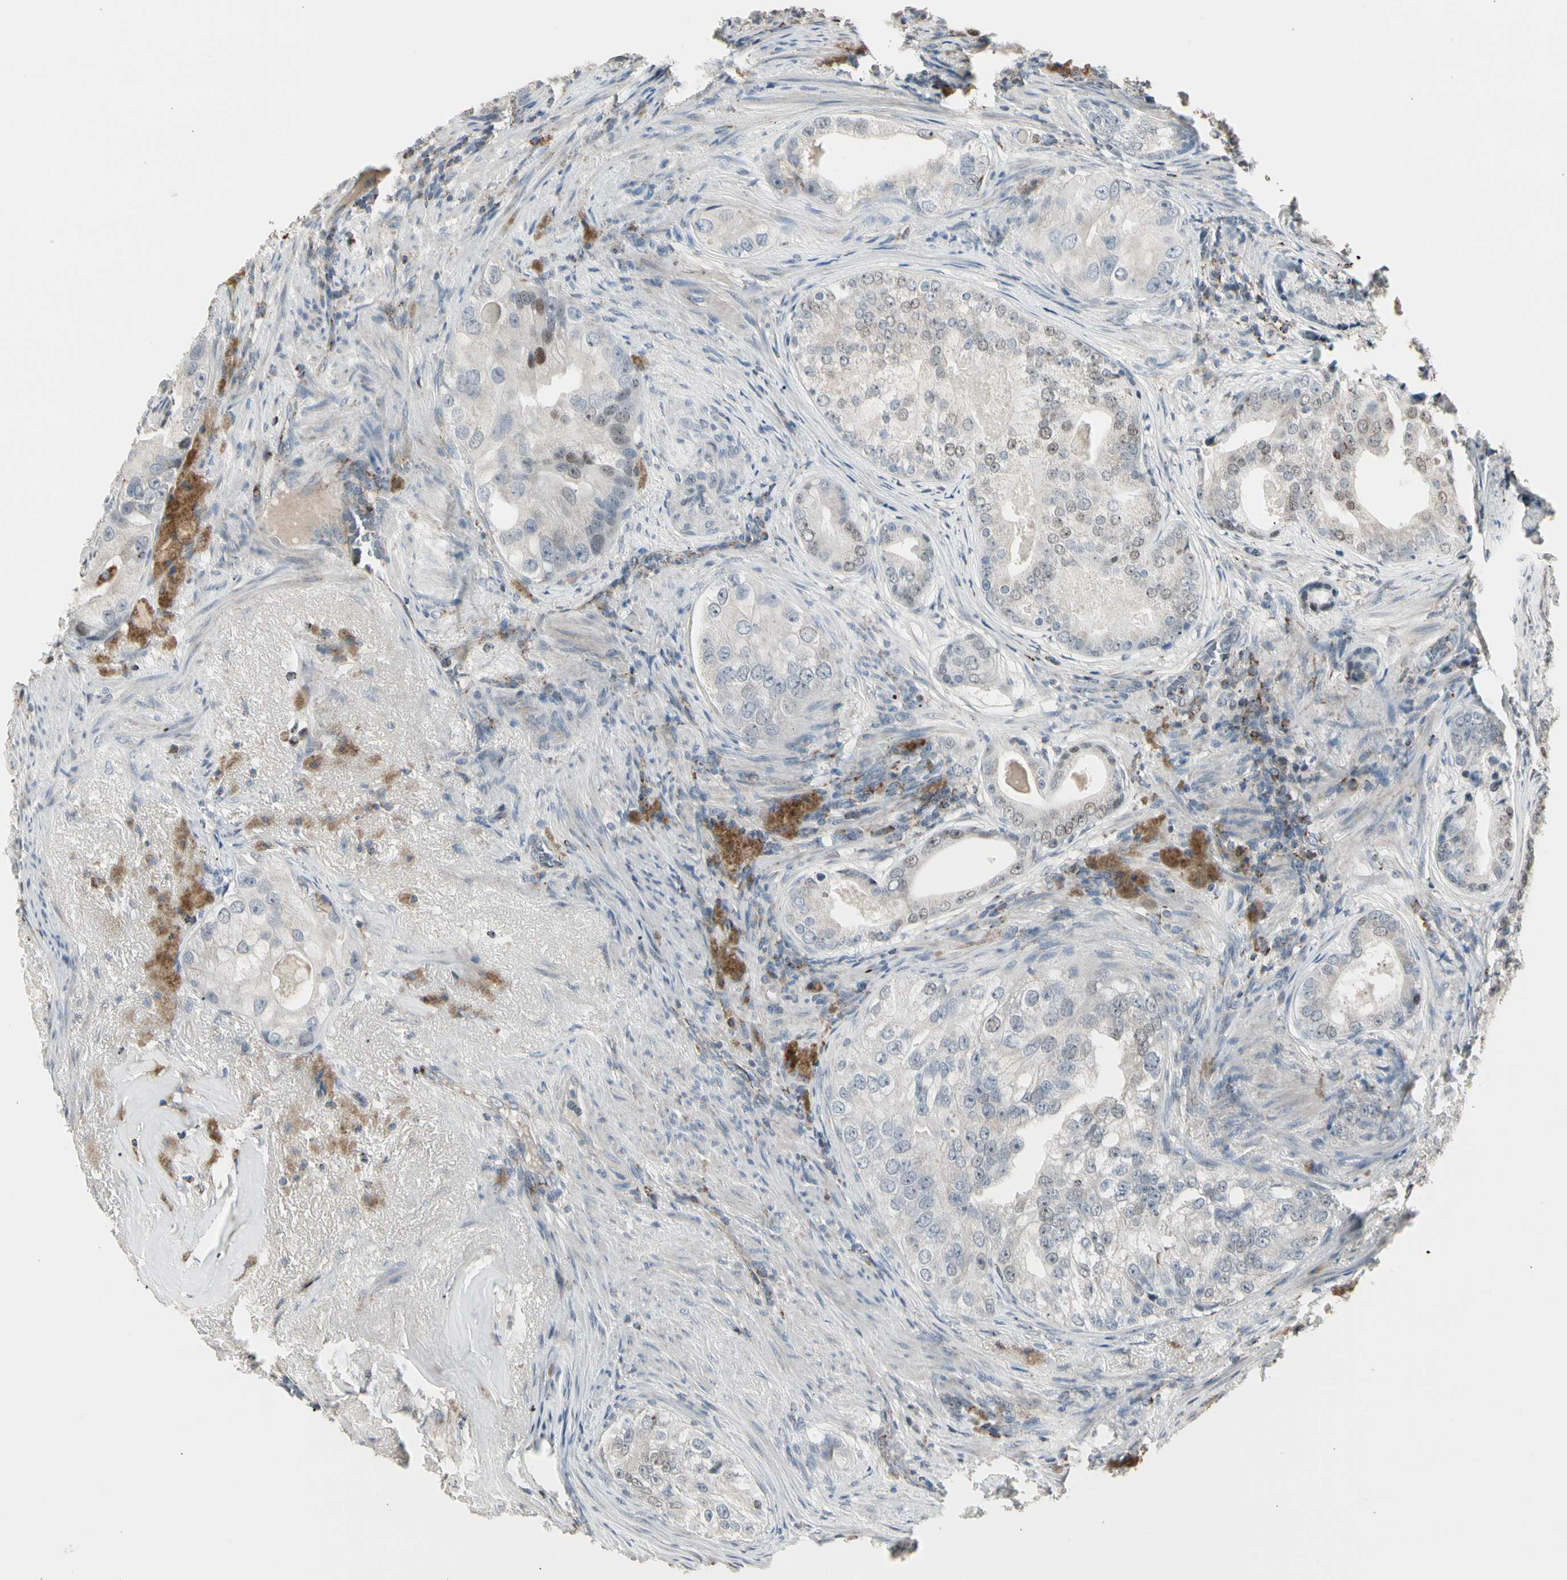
{"staining": {"intensity": "negative", "quantity": "none", "location": "none"}, "tissue": "prostate cancer", "cell_type": "Tumor cells", "image_type": "cancer", "snomed": [{"axis": "morphology", "description": "Adenocarcinoma, High grade"}, {"axis": "topography", "description": "Prostate"}], "caption": "DAB immunohistochemical staining of prostate adenocarcinoma (high-grade) reveals no significant expression in tumor cells.", "gene": "TMEM176A", "patient": {"sex": "male", "age": 66}}